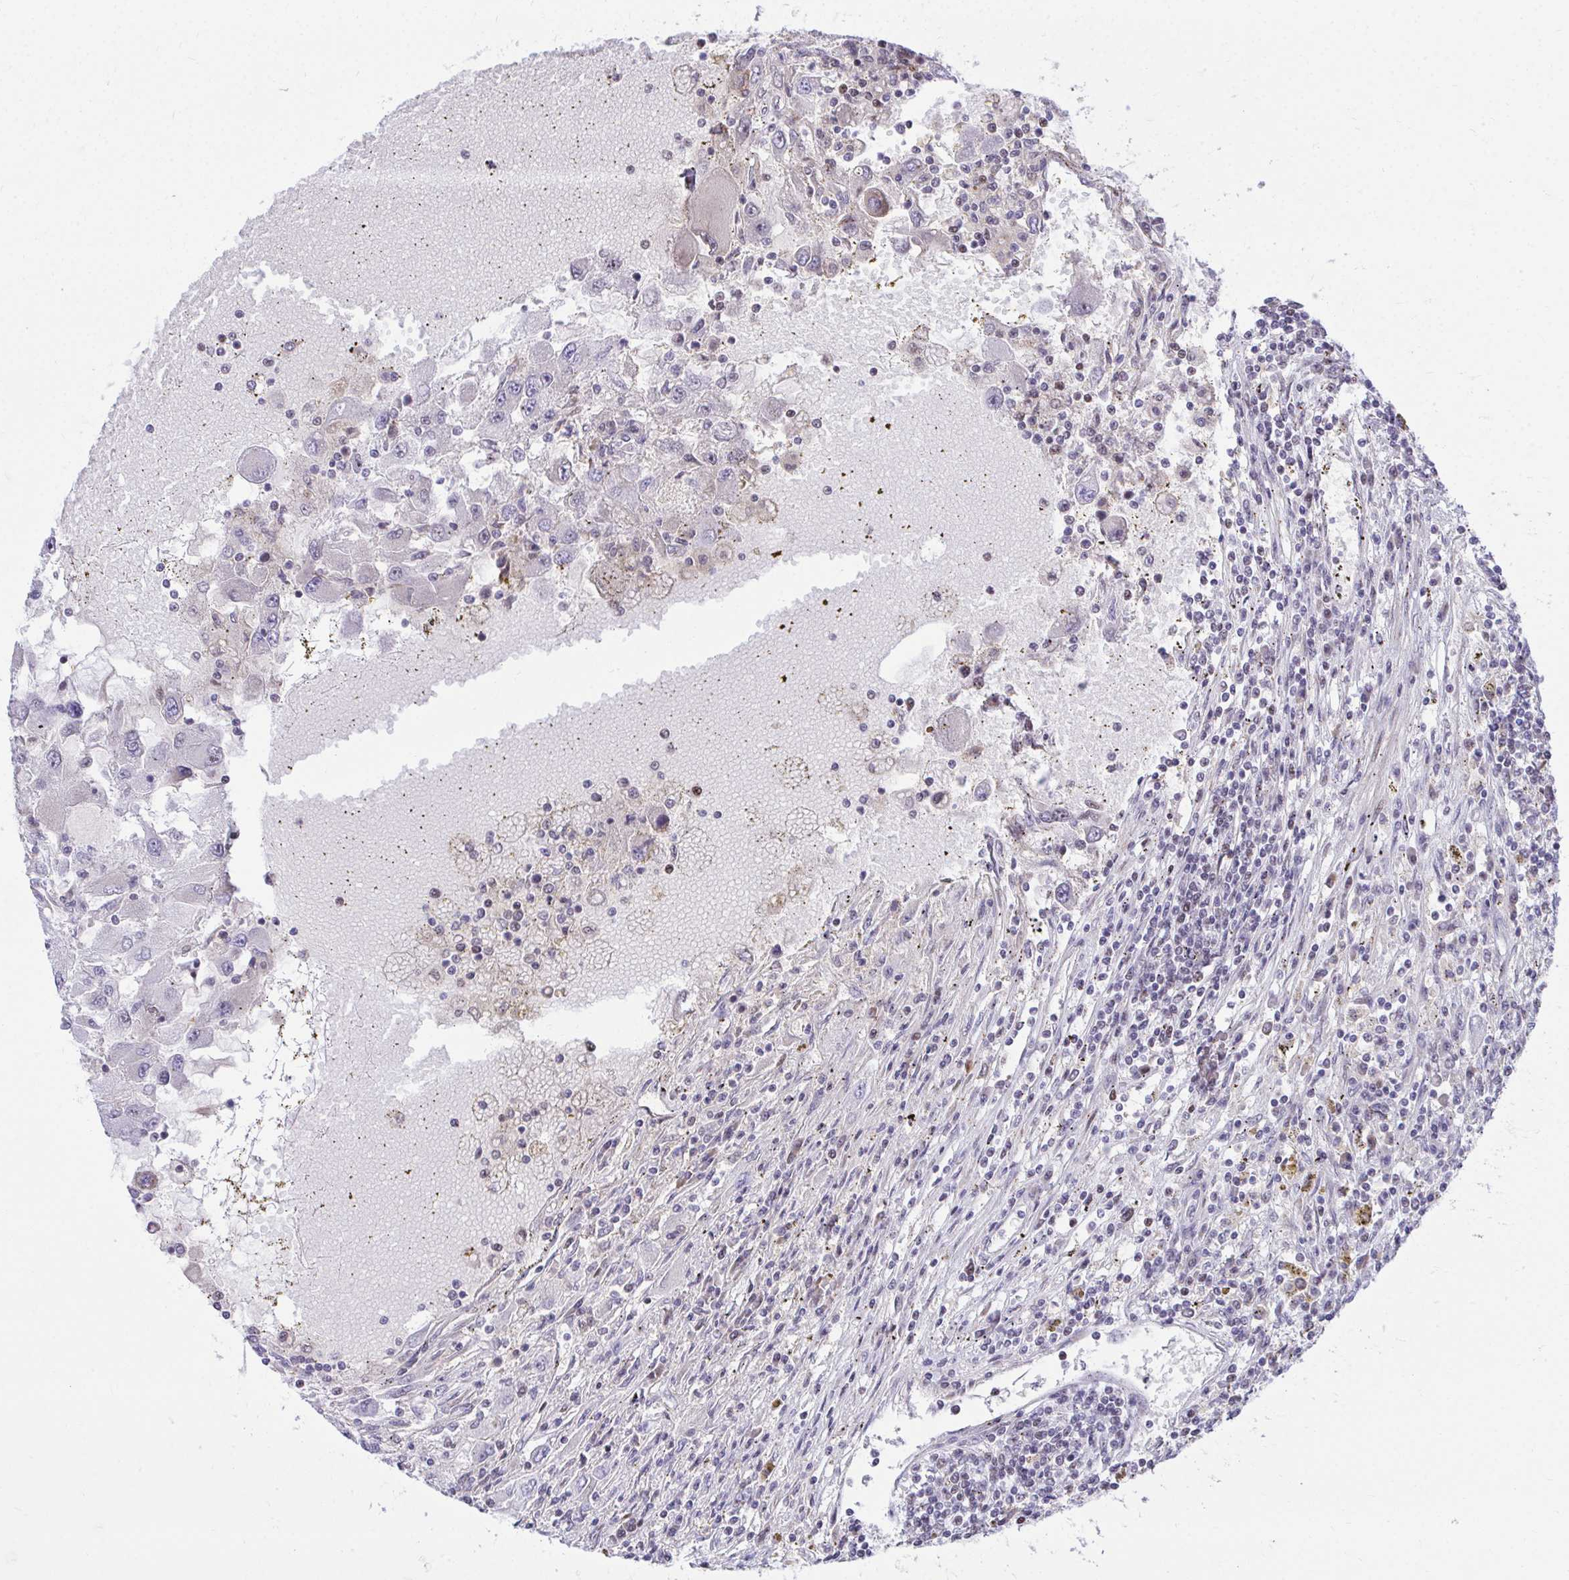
{"staining": {"intensity": "negative", "quantity": "none", "location": "none"}, "tissue": "renal cancer", "cell_type": "Tumor cells", "image_type": "cancer", "snomed": [{"axis": "morphology", "description": "Adenocarcinoma, NOS"}, {"axis": "topography", "description": "Kidney"}], "caption": "Immunohistochemical staining of renal cancer demonstrates no significant expression in tumor cells.", "gene": "C14orf39", "patient": {"sex": "female", "age": 67}}